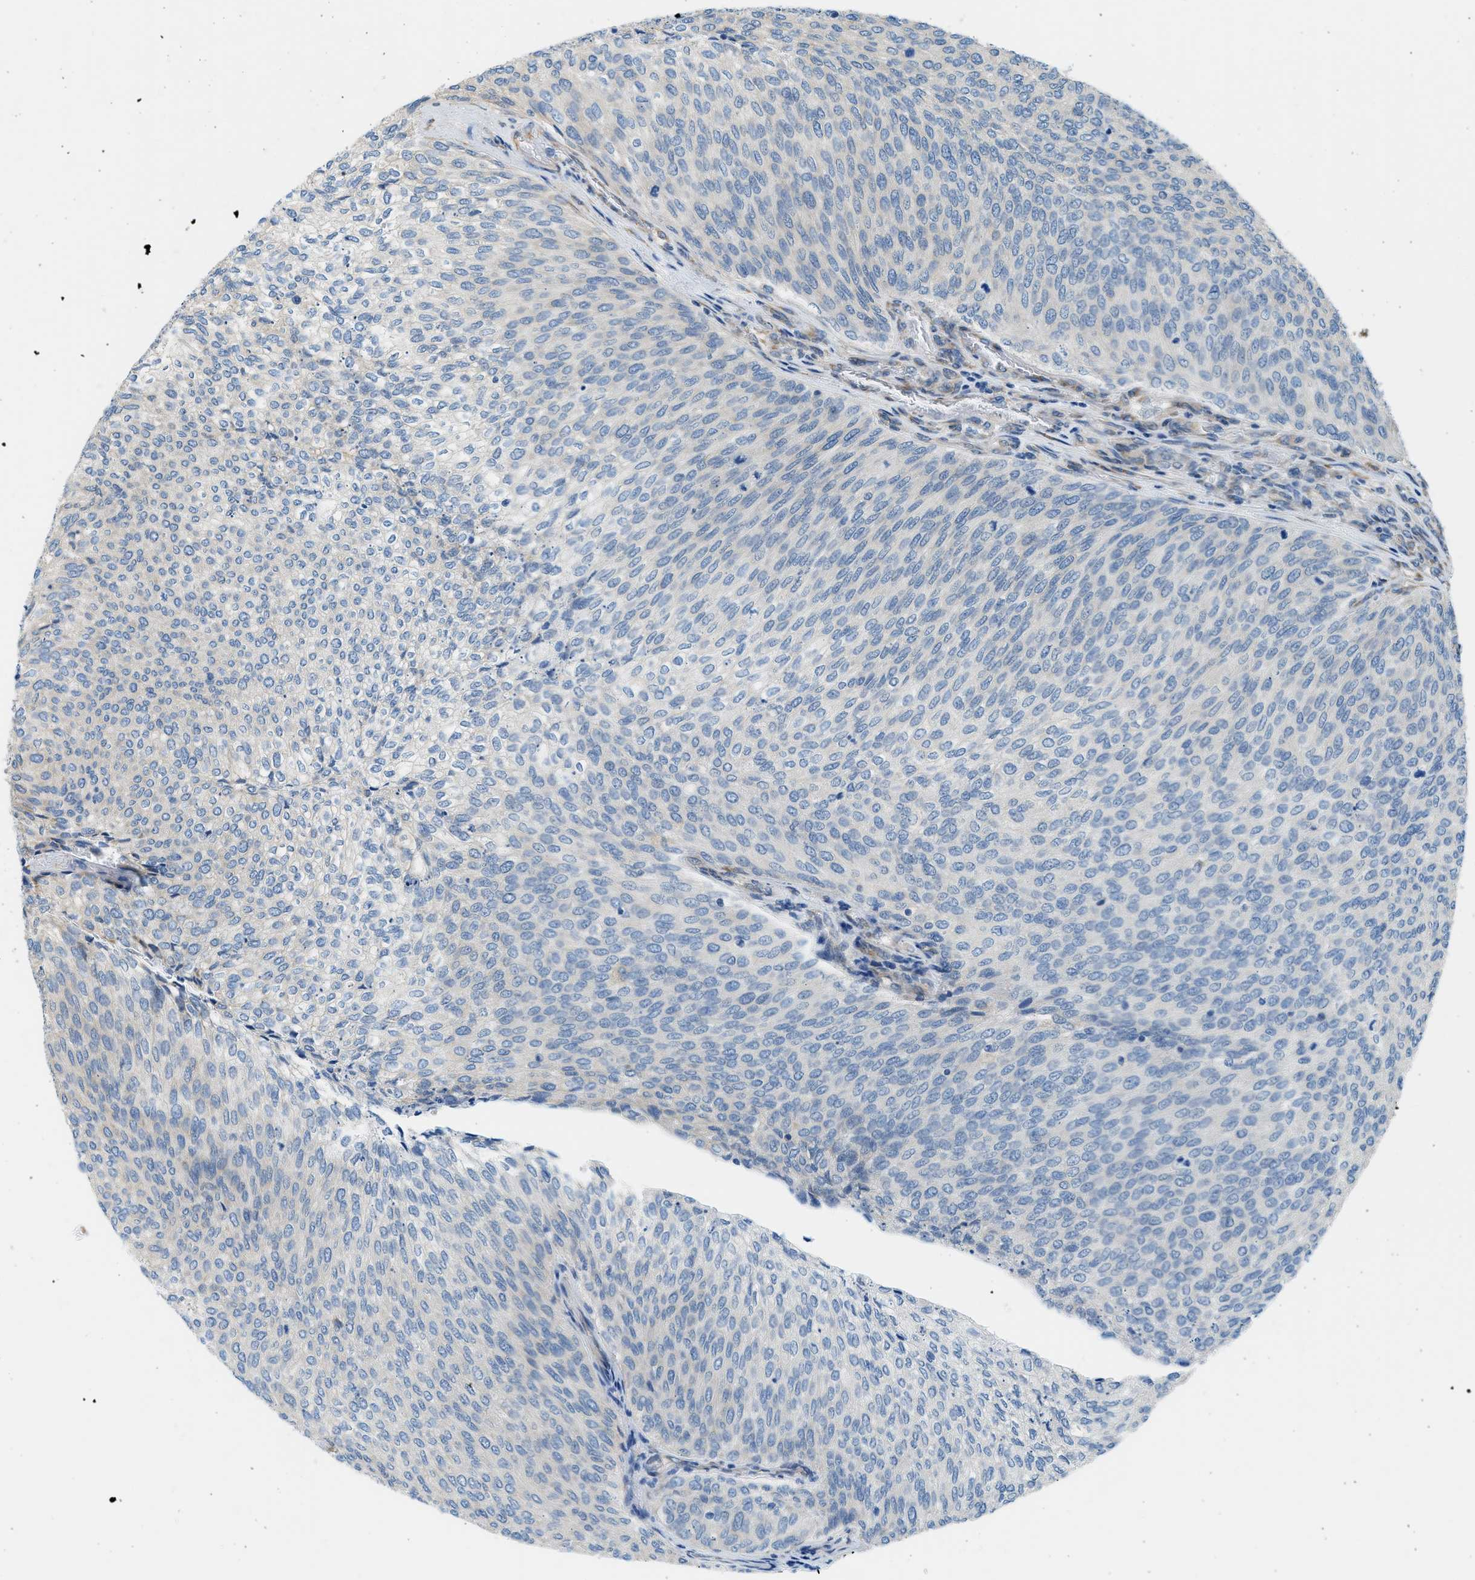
{"staining": {"intensity": "negative", "quantity": "none", "location": "none"}, "tissue": "urothelial cancer", "cell_type": "Tumor cells", "image_type": "cancer", "snomed": [{"axis": "morphology", "description": "Urothelial carcinoma, Low grade"}, {"axis": "topography", "description": "Urinary bladder"}], "caption": "Urothelial cancer stained for a protein using IHC reveals no staining tumor cells.", "gene": "CNTN6", "patient": {"sex": "female", "age": 79}}